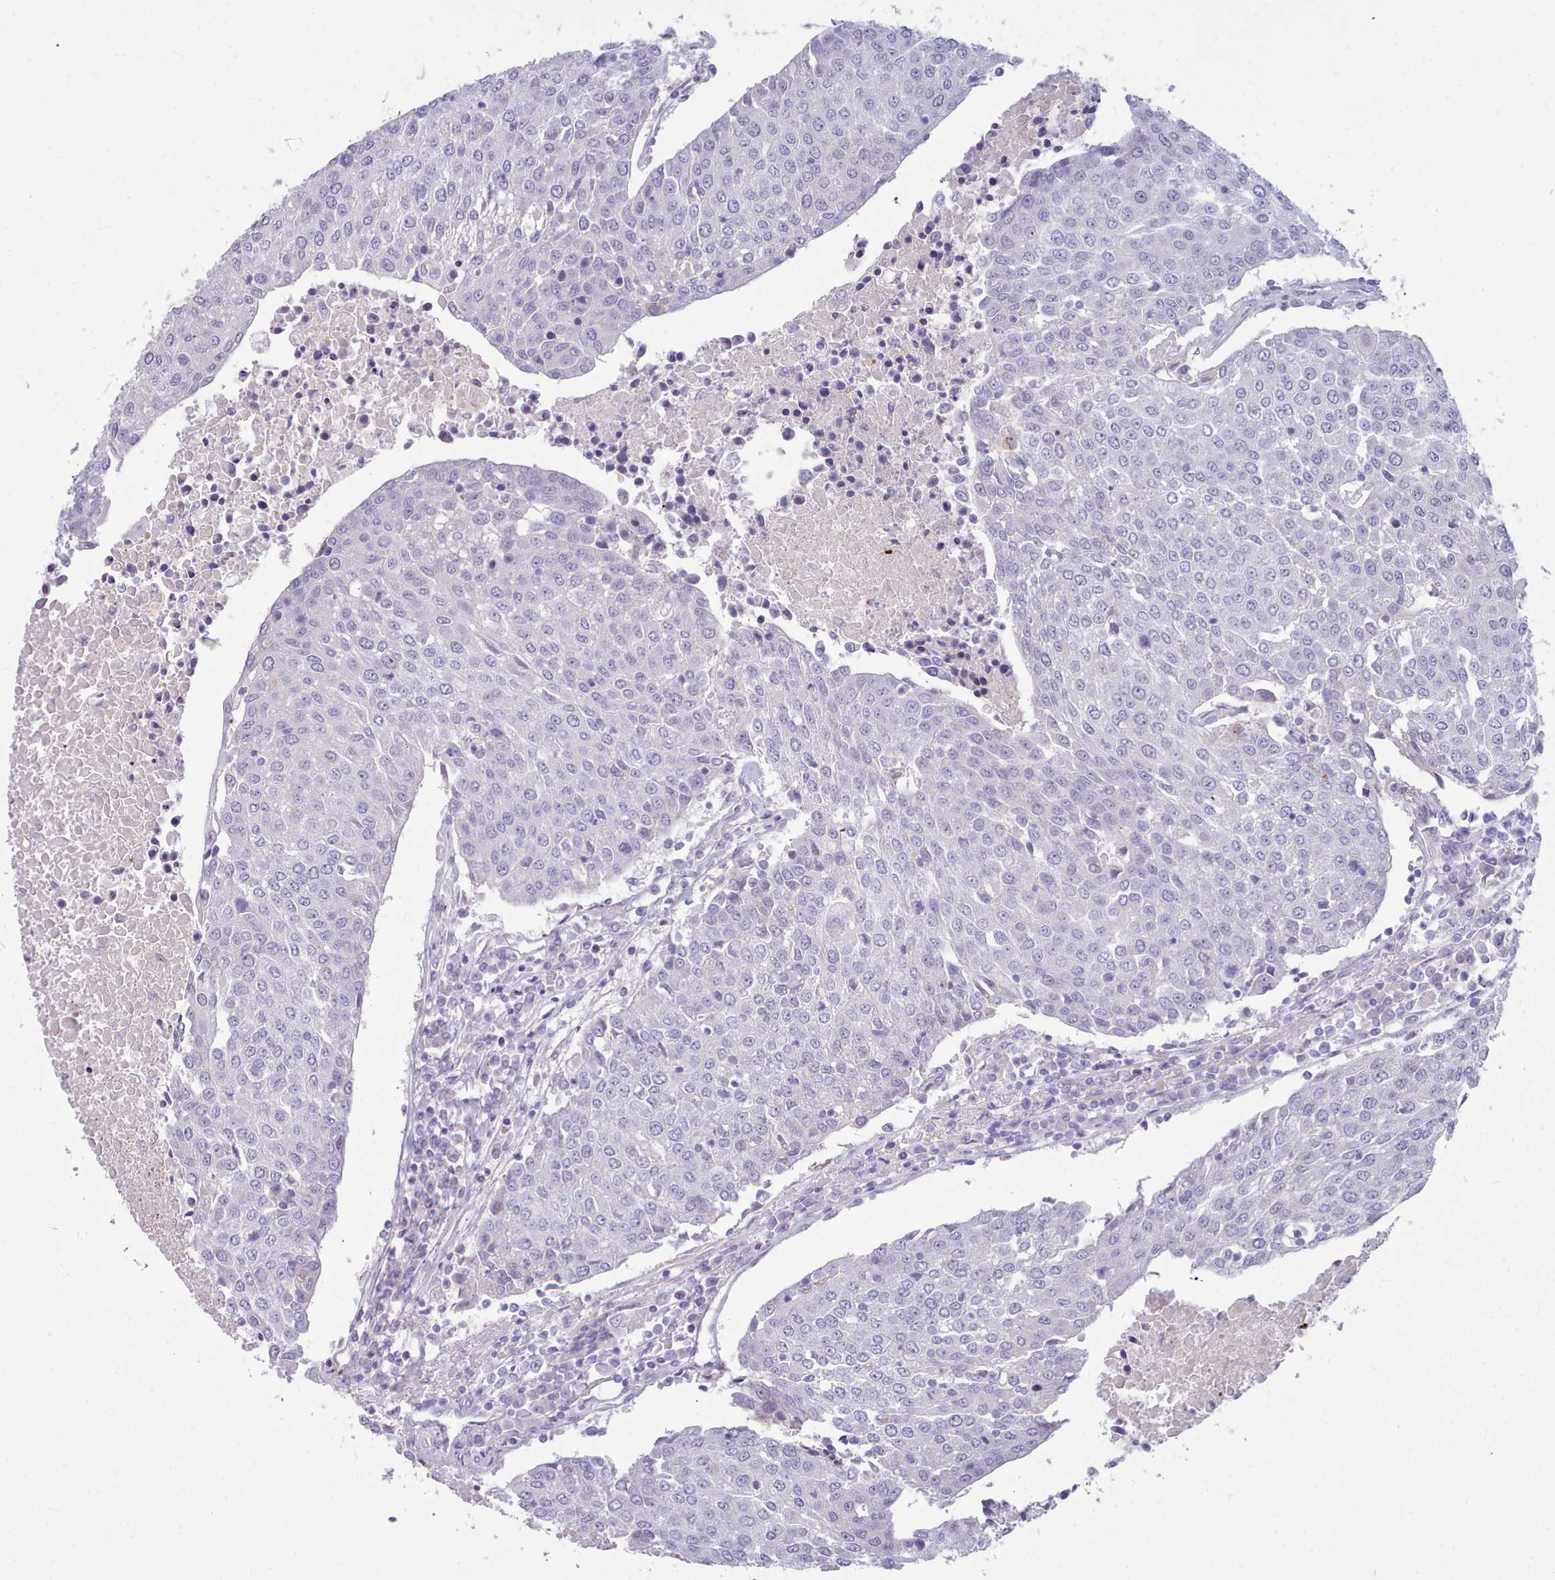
{"staining": {"intensity": "negative", "quantity": "none", "location": "none"}, "tissue": "urothelial cancer", "cell_type": "Tumor cells", "image_type": "cancer", "snomed": [{"axis": "morphology", "description": "Urothelial carcinoma, High grade"}, {"axis": "topography", "description": "Urinary bladder"}], "caption": "Immunohistochemistry of human urothelial carcinoma (high-grade) shows no expression in tumor cells.", "gene": "NKX1-2", "patient": {"sex": "female", "age": 85}}